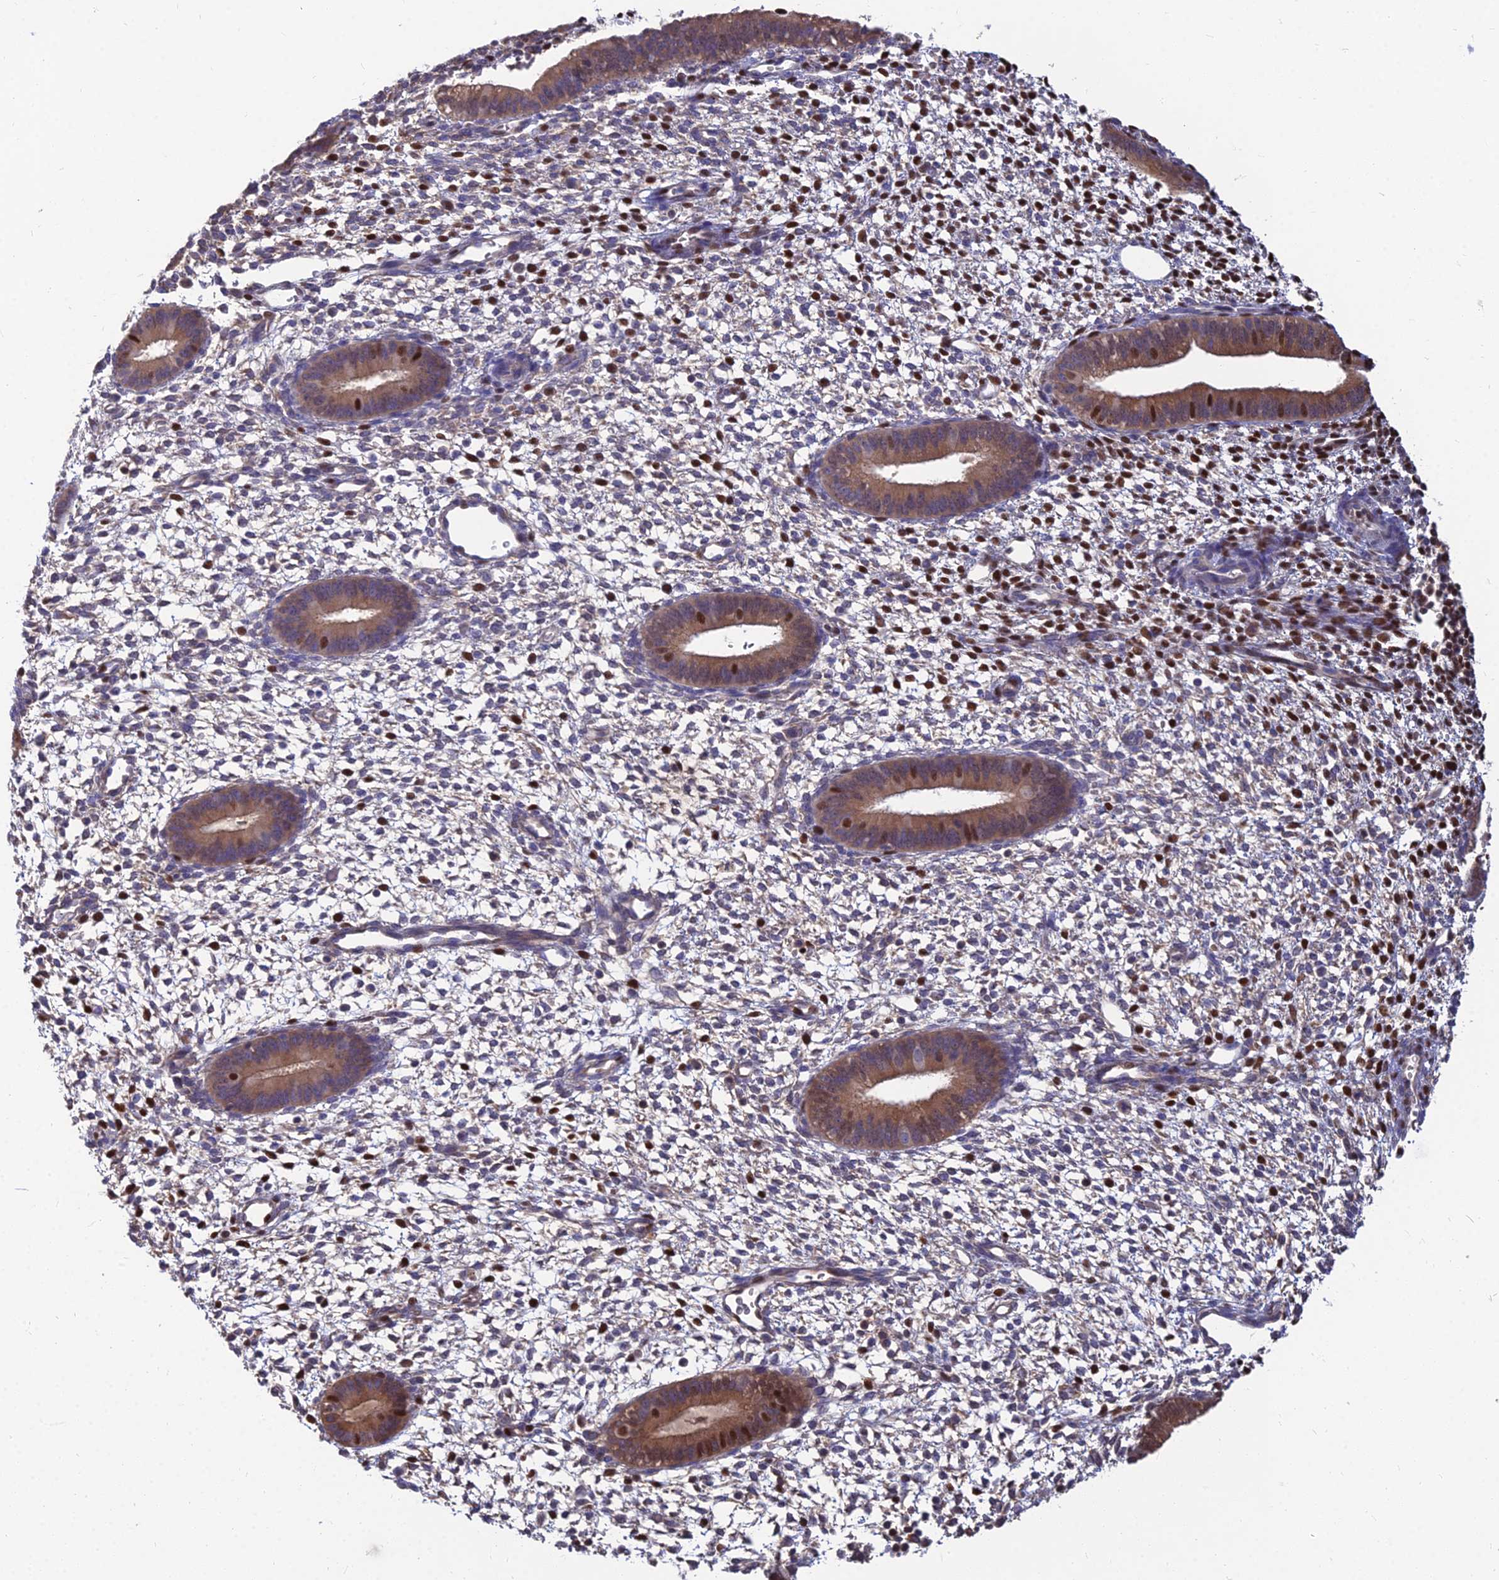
{"staining": {"intensity": "strong", "quantity": "25%-75%", "location": "nuclear"}, "tissue": "endometrium", "cell_type": "Cells in endometrial stroma", "image_type": "normal", "snomed": [{"axis": "morphology", "description": "Normal tissue, NOS"}, {"axis": "topography", "description": "Endometrium"}], "caption": "Protein staining displays strong nuclear staining in about 25%-75% of cells in endometrial stroma in normal endometrium. (Stains: DAB (3,3'-diaminobenzidine) in brown, nuclei in blue, Microscopy: brightfield microscopy at high magnification).", "gene": "DNPEP", "patient": {"sex": "female", "age": 46}}